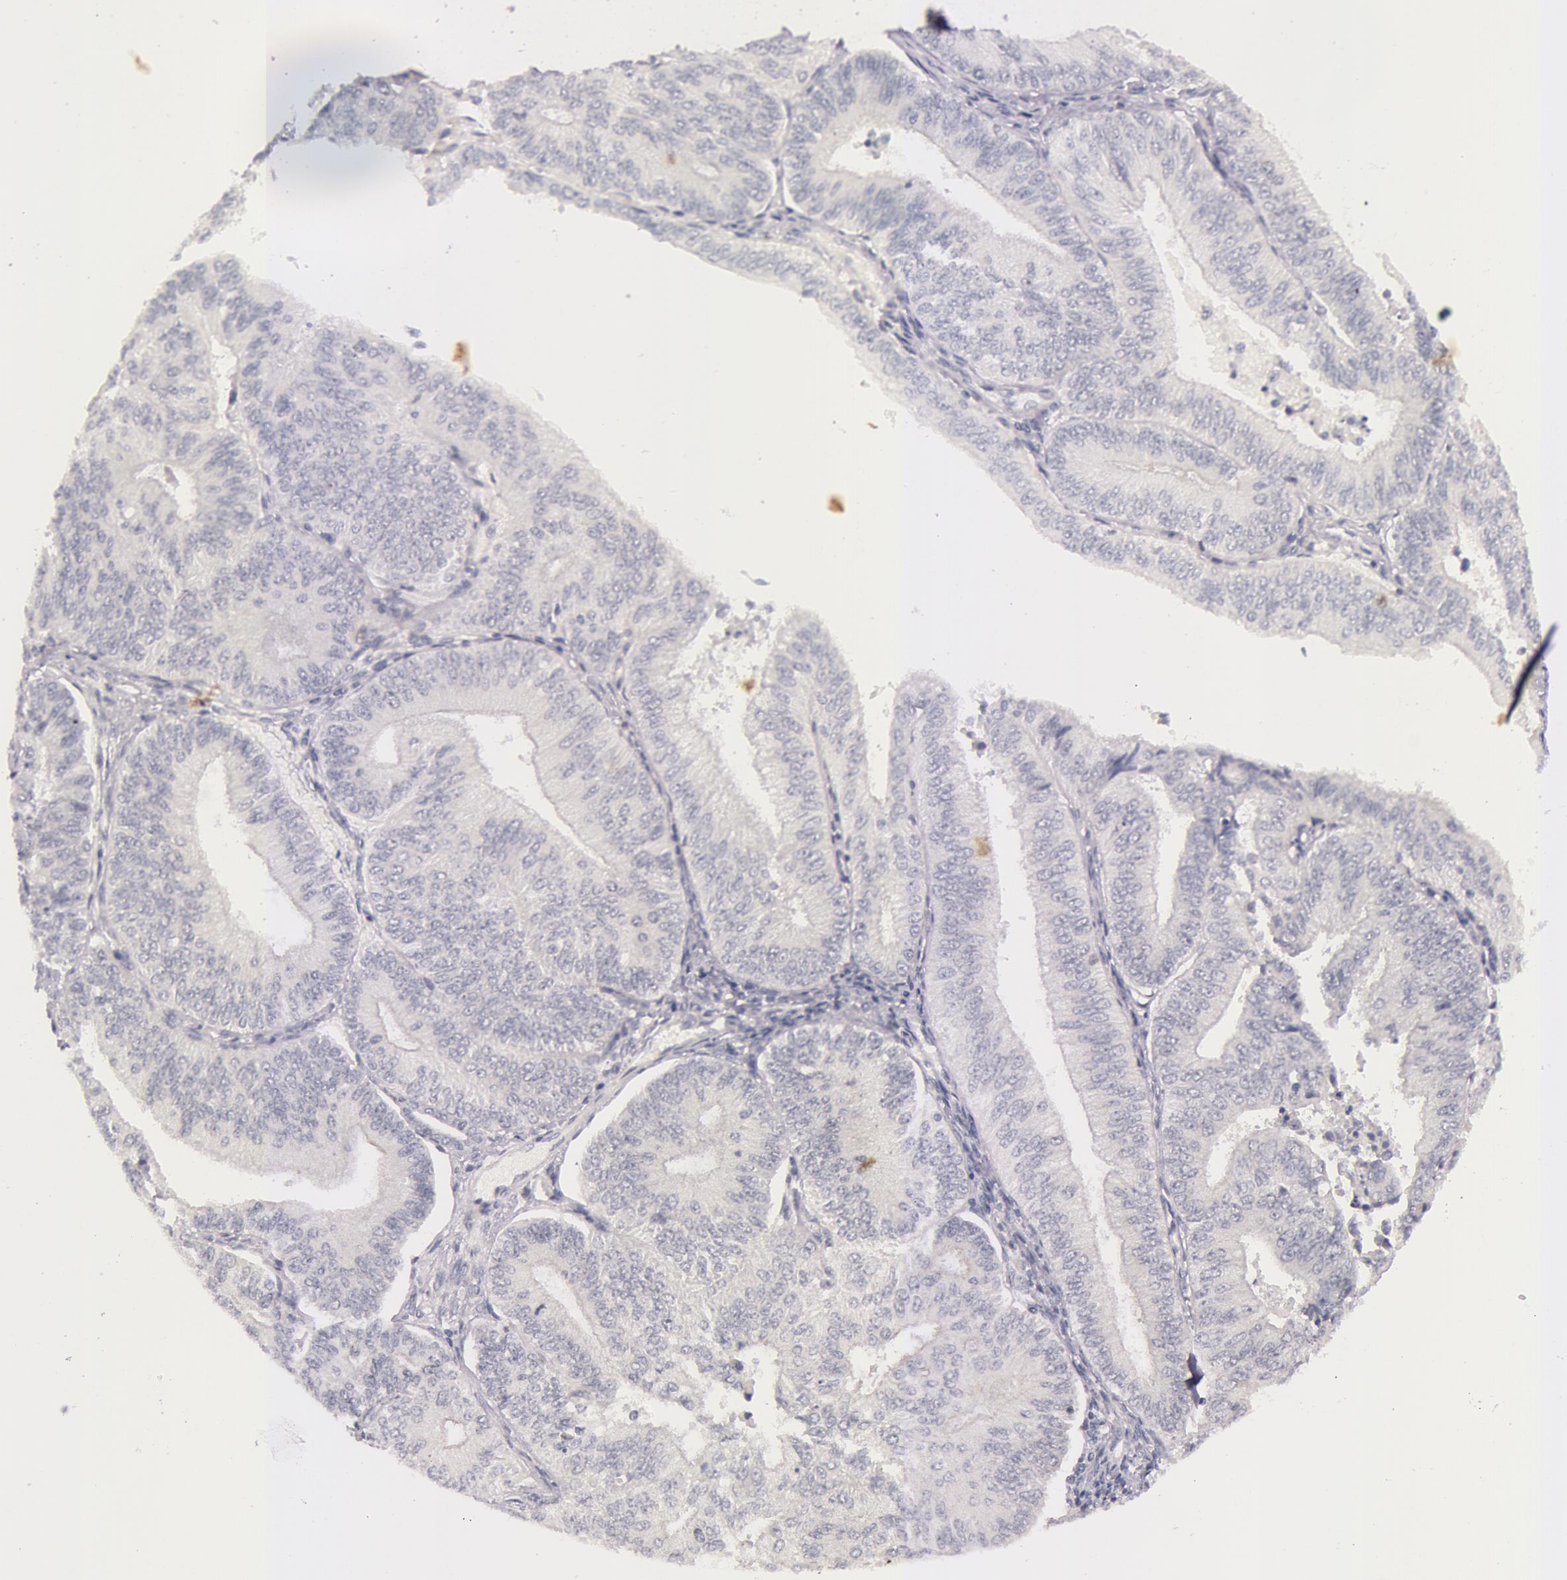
{"staining": {"intensity": "negative", "quantity": "none", "location": "none"}, "tissue": "endometrial cancer", "cell_type": "Tumor cells", "image_type": "cancer", "snomed": [{"axis": "morphology", "description": "Adenocarcinoma, NOS"}, {"axis": "topography", "description": "Endometrium"}], "caption": "Protein analysis of endometrial cancer (adenocarcinoma) exhibits no significant staining in tumor cells.", "gene": "RBMY1F", "patient": {"sex": "female", "age": 55}}